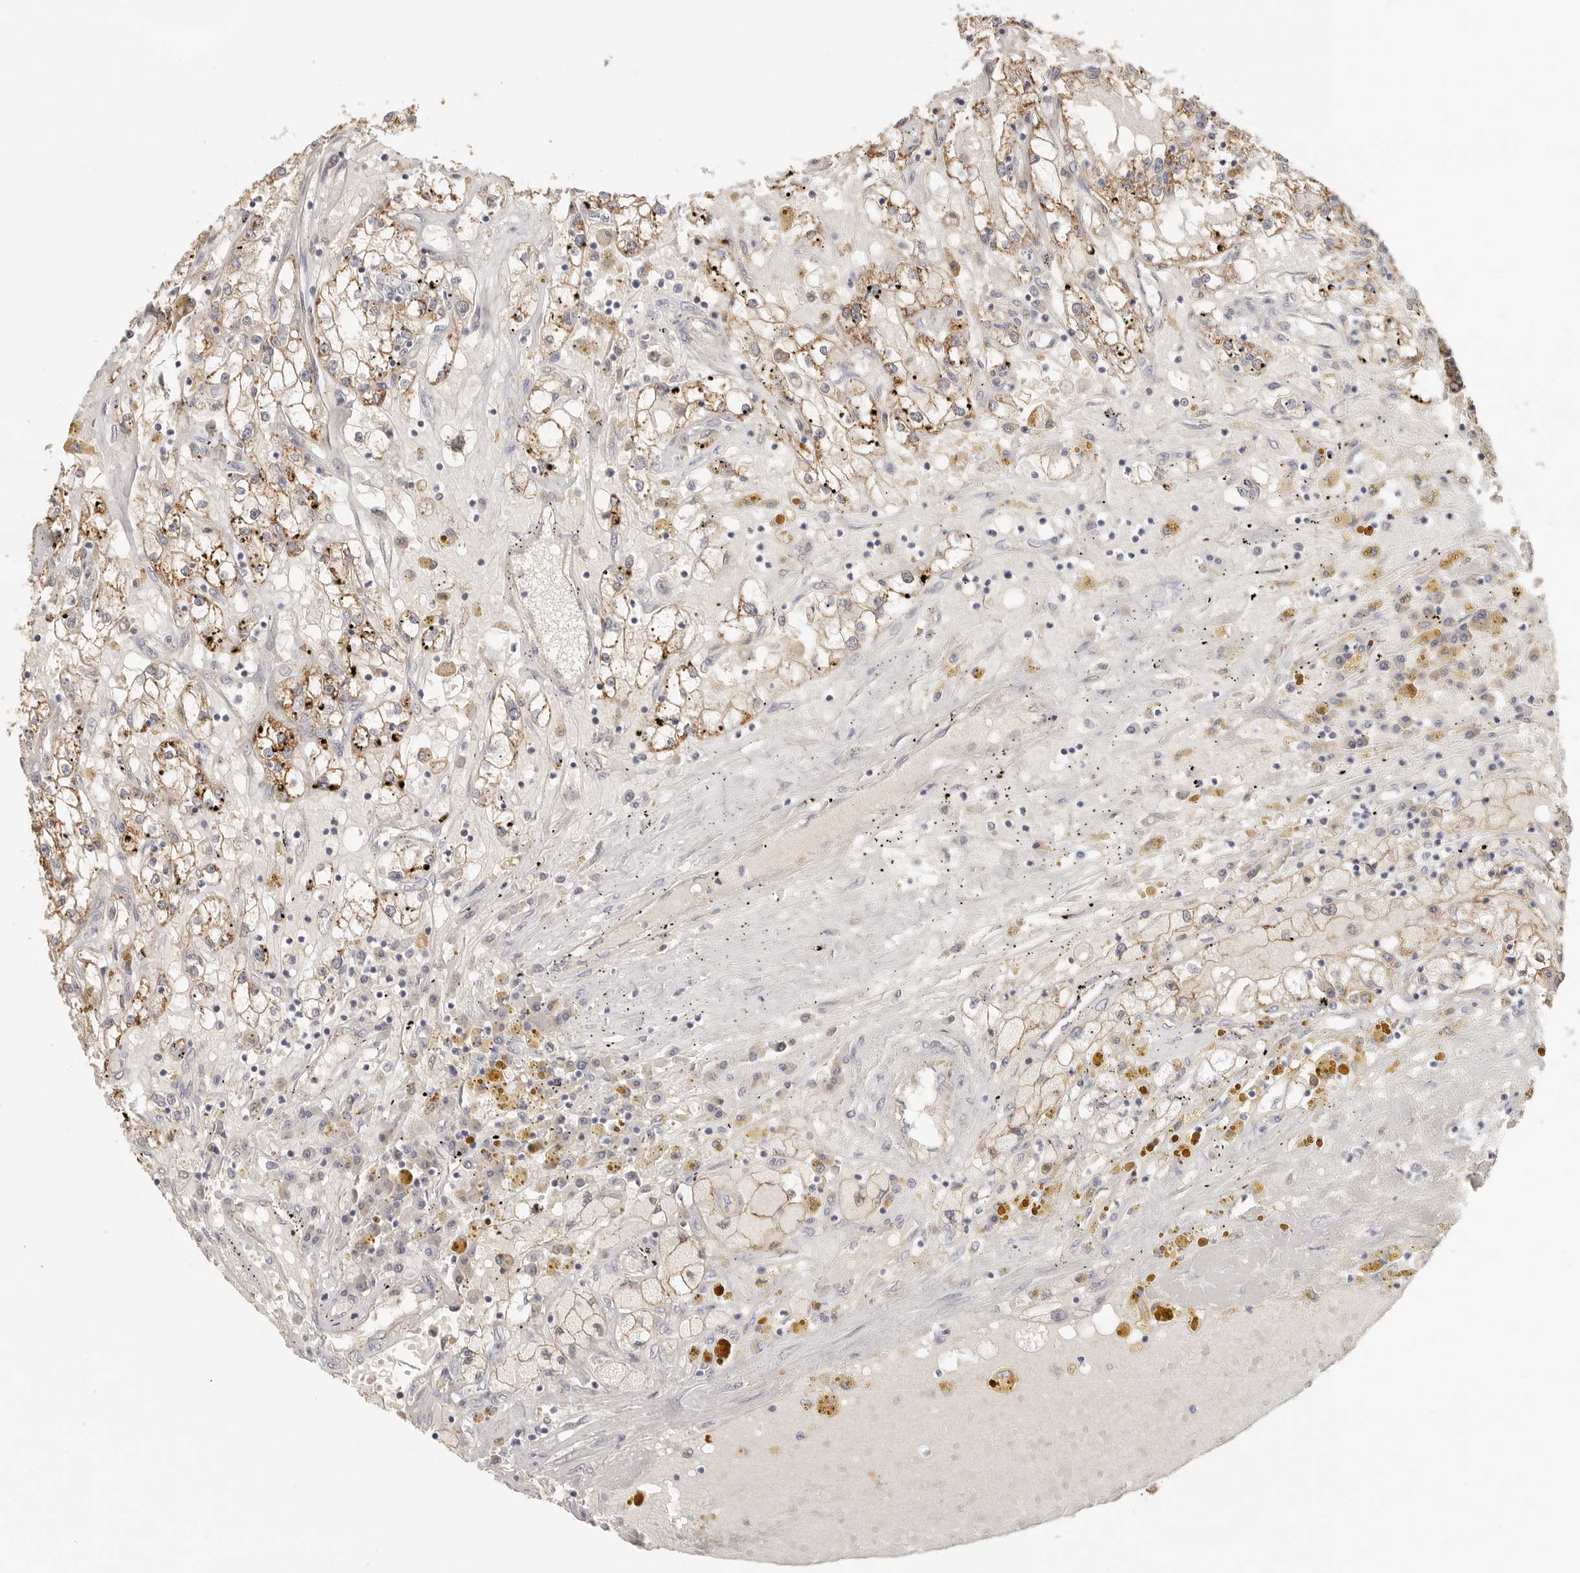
{"staining": {"intensity": "moderate", "quantity": ">75%", "location": "cytoplasmic/membranous"}, "tissue": "renal cancer", "cell_type": "Tumor cells", "image_type": "cancer", "snomed": [{"axis": "morphology", "description": "Adenocarcinoma, NOS"}, {"axis": "topography", "description": "Kidney"}], "caption": "Immunohistochemistry (IHC) histopathology image of neoplastic tissue: human renal cancer (adenocarcinoma) stained using IHC displays medium levels of moderate protein expression localized specifically in the cytoplasmic/membranous of tumor cells, appearing as a cytoplasmic/membranous brown color.", "gene": "ANXA9", "patient": {"sex": "male", "age": 56}}